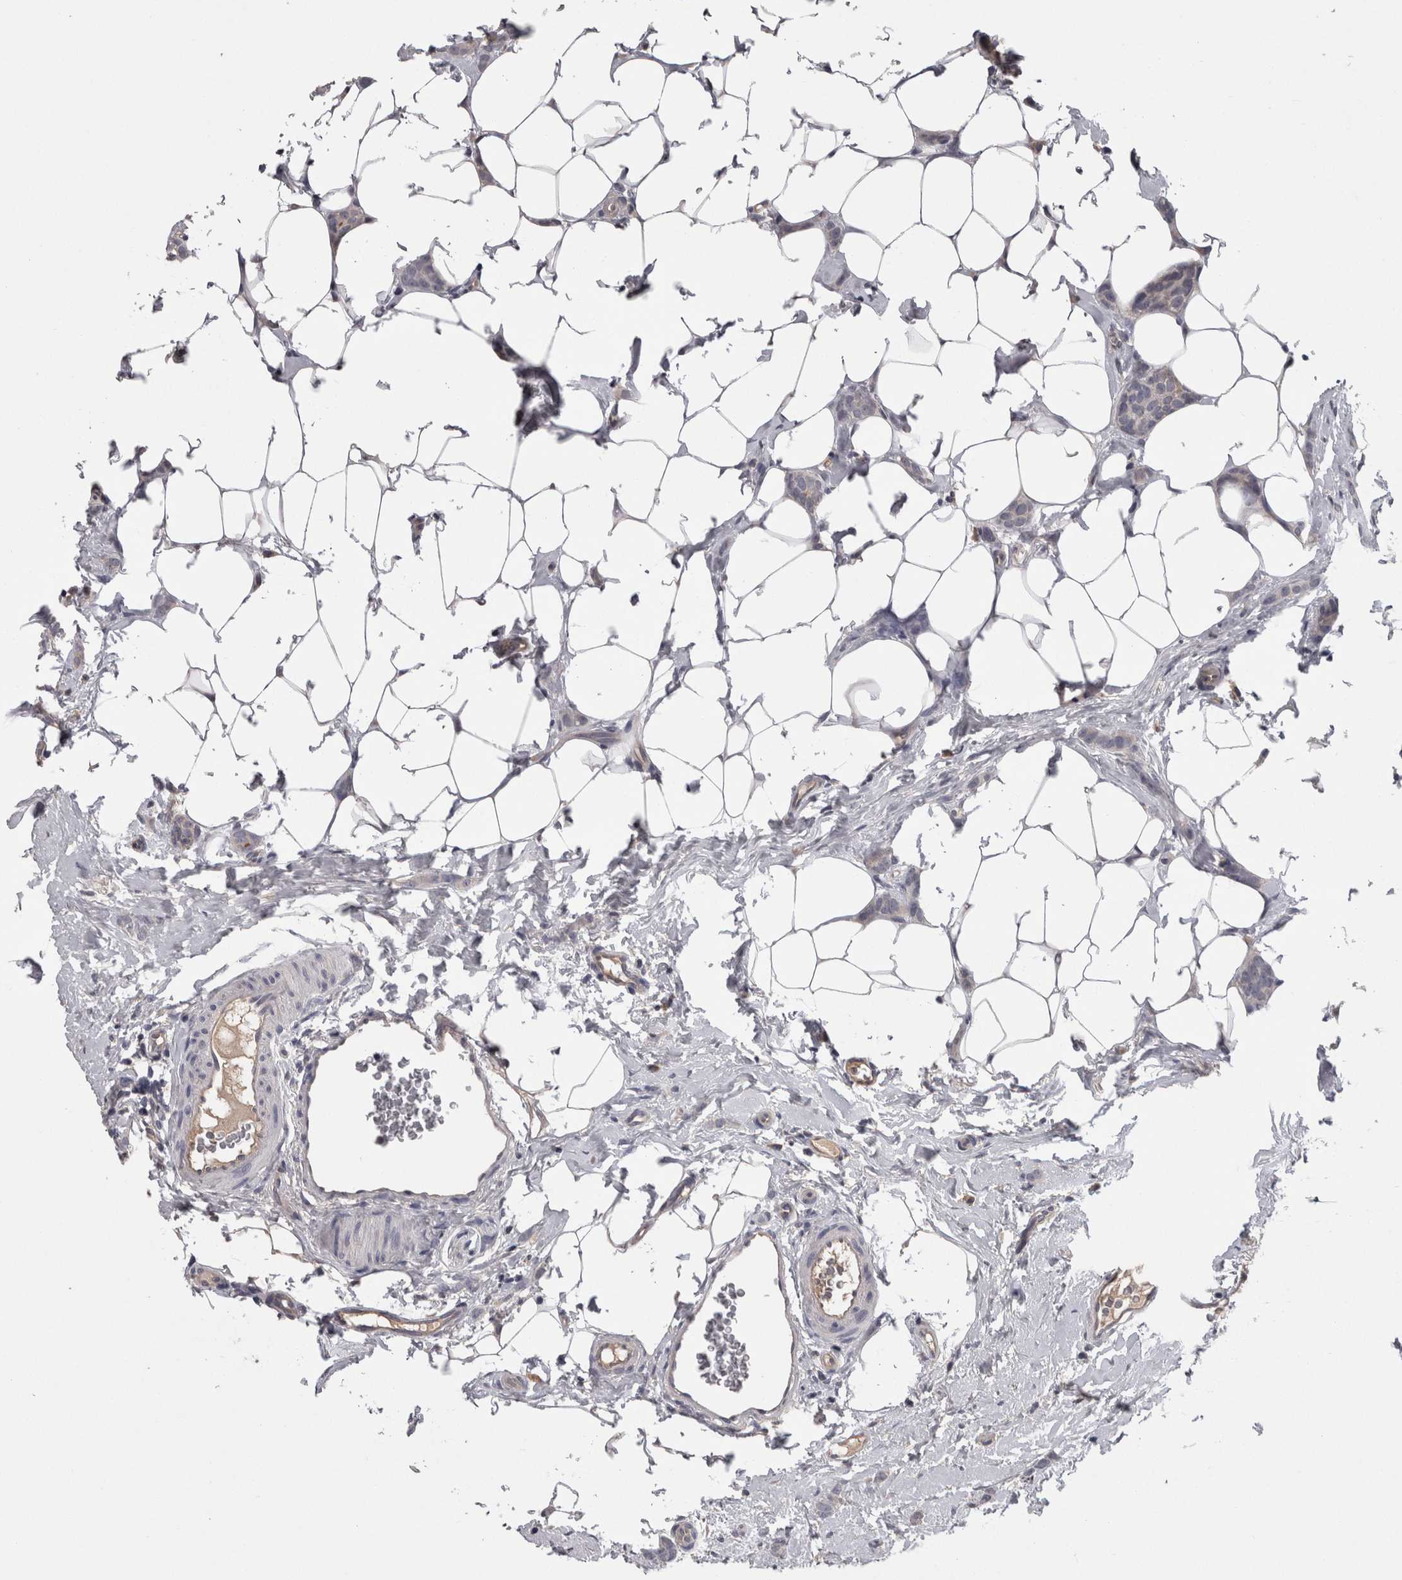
{"staining": {"intensity": "negative", "quantity": "none", "location": "none"}, "tissue": "breast cancer", "cell_type": "Tumor cells", "image_type": "cancer", "snomed": [{"axis": "morphology", "description": "Lobular carcinoma"}, {"axis": "topography", "description": "Skin"}, {"axis": "topography", "description": "Breast"}], "caption": "This is an immunohistochemistry (IHC) image of human breast lobular carcinoma. There is no positivity in tumor cells.", "gene": "PON3", "patient": {"sex": "female", "age": 46}}